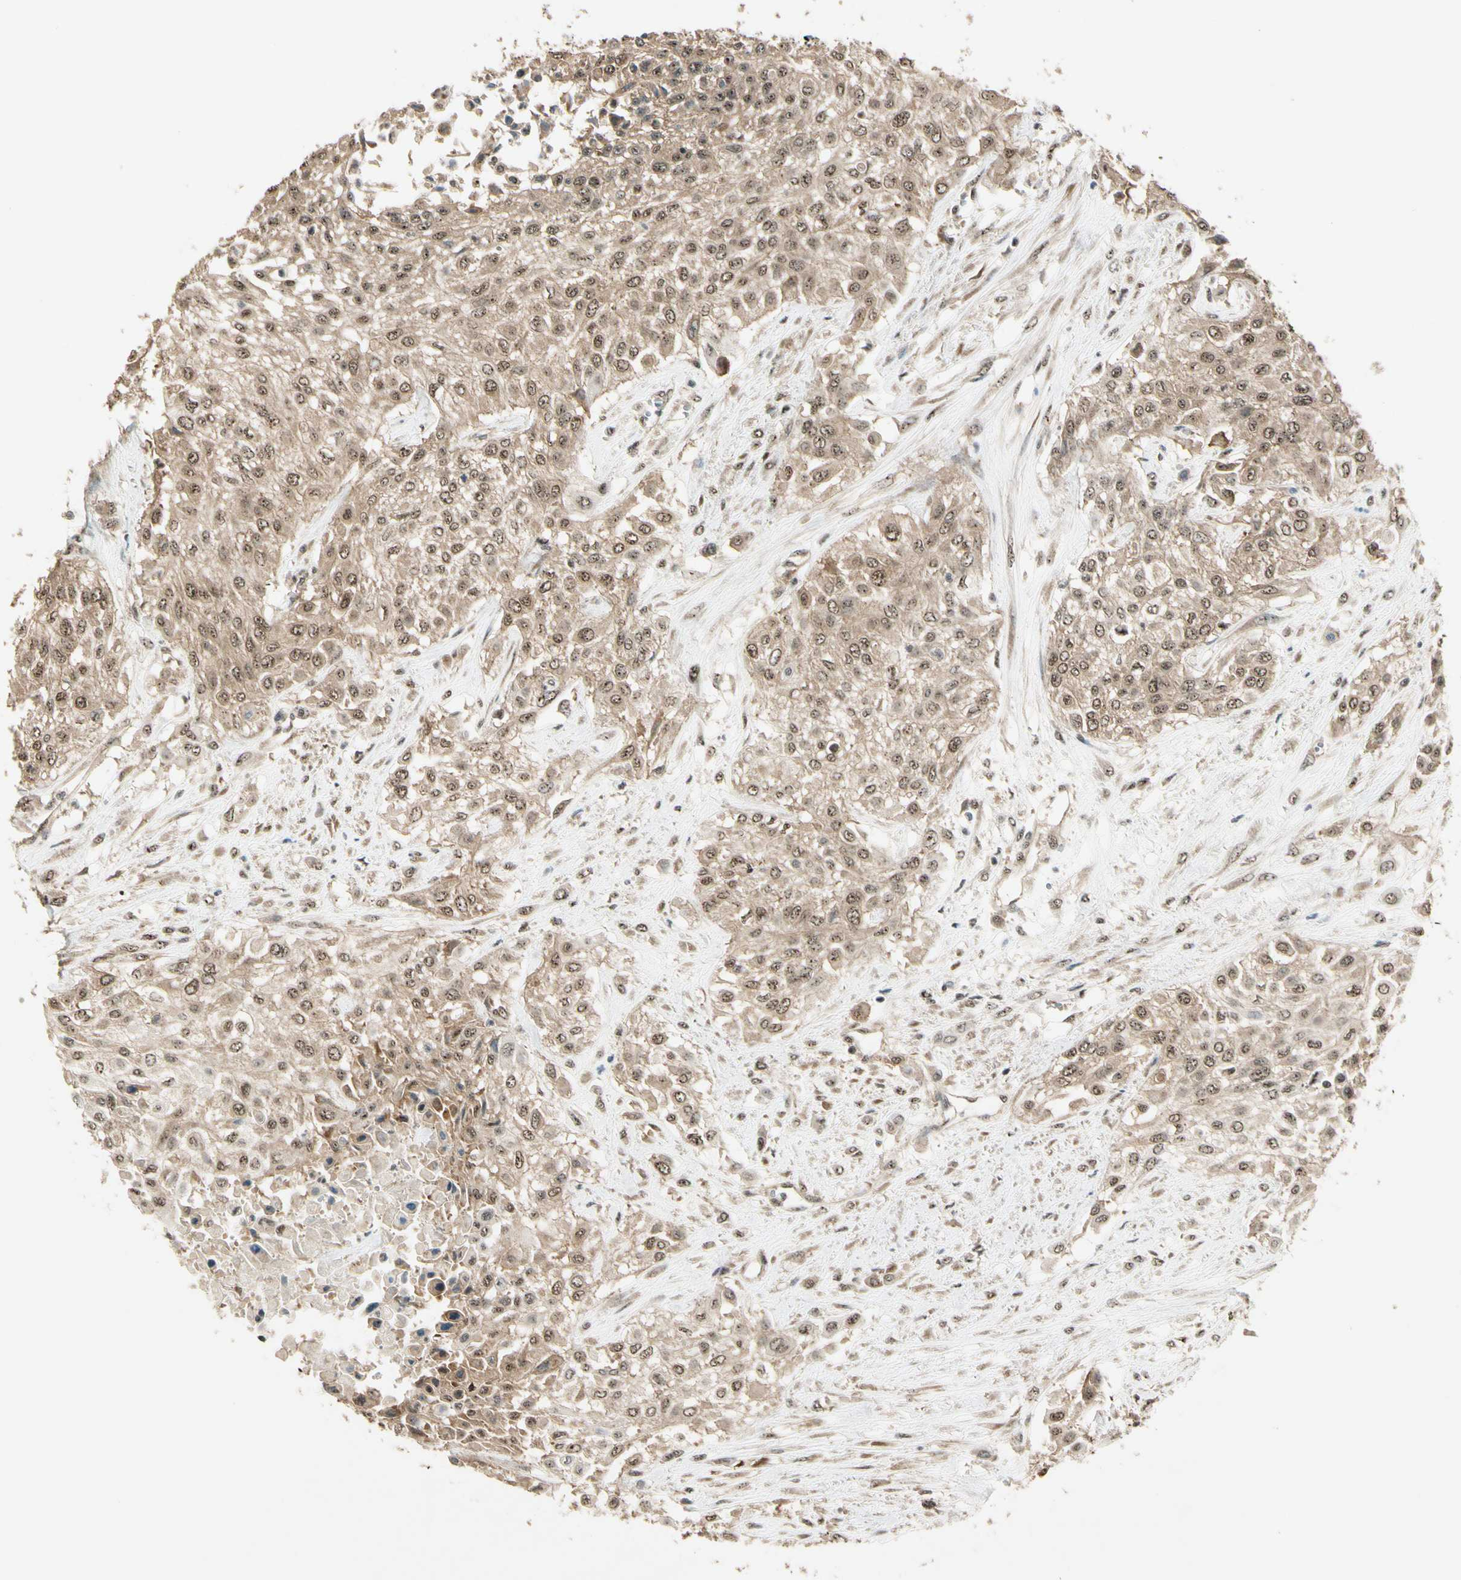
{"staining": {"intensity": "moderate", "quantity": ">75%", "location": "cytoplasmic/membranous,nuclear"}, "tissue": "urothelial cancer", "cell_type": "Tumor cells", "image_type": "cancer", "snomed": [{"axis": "morphology", "description": "Urothelial carcinoma, High grade"}, {"axis": "topography", "description": "Urinary bladder"}], "caption": "This is a histology image of IHC staining of high-grade urothelial carcinoma, which shows moderate positivity in the cytoplasmic/membranous and nuclear of tumor cells.", "gene": "MCPH1", "patient": {"sex": "male", "age": 57}}